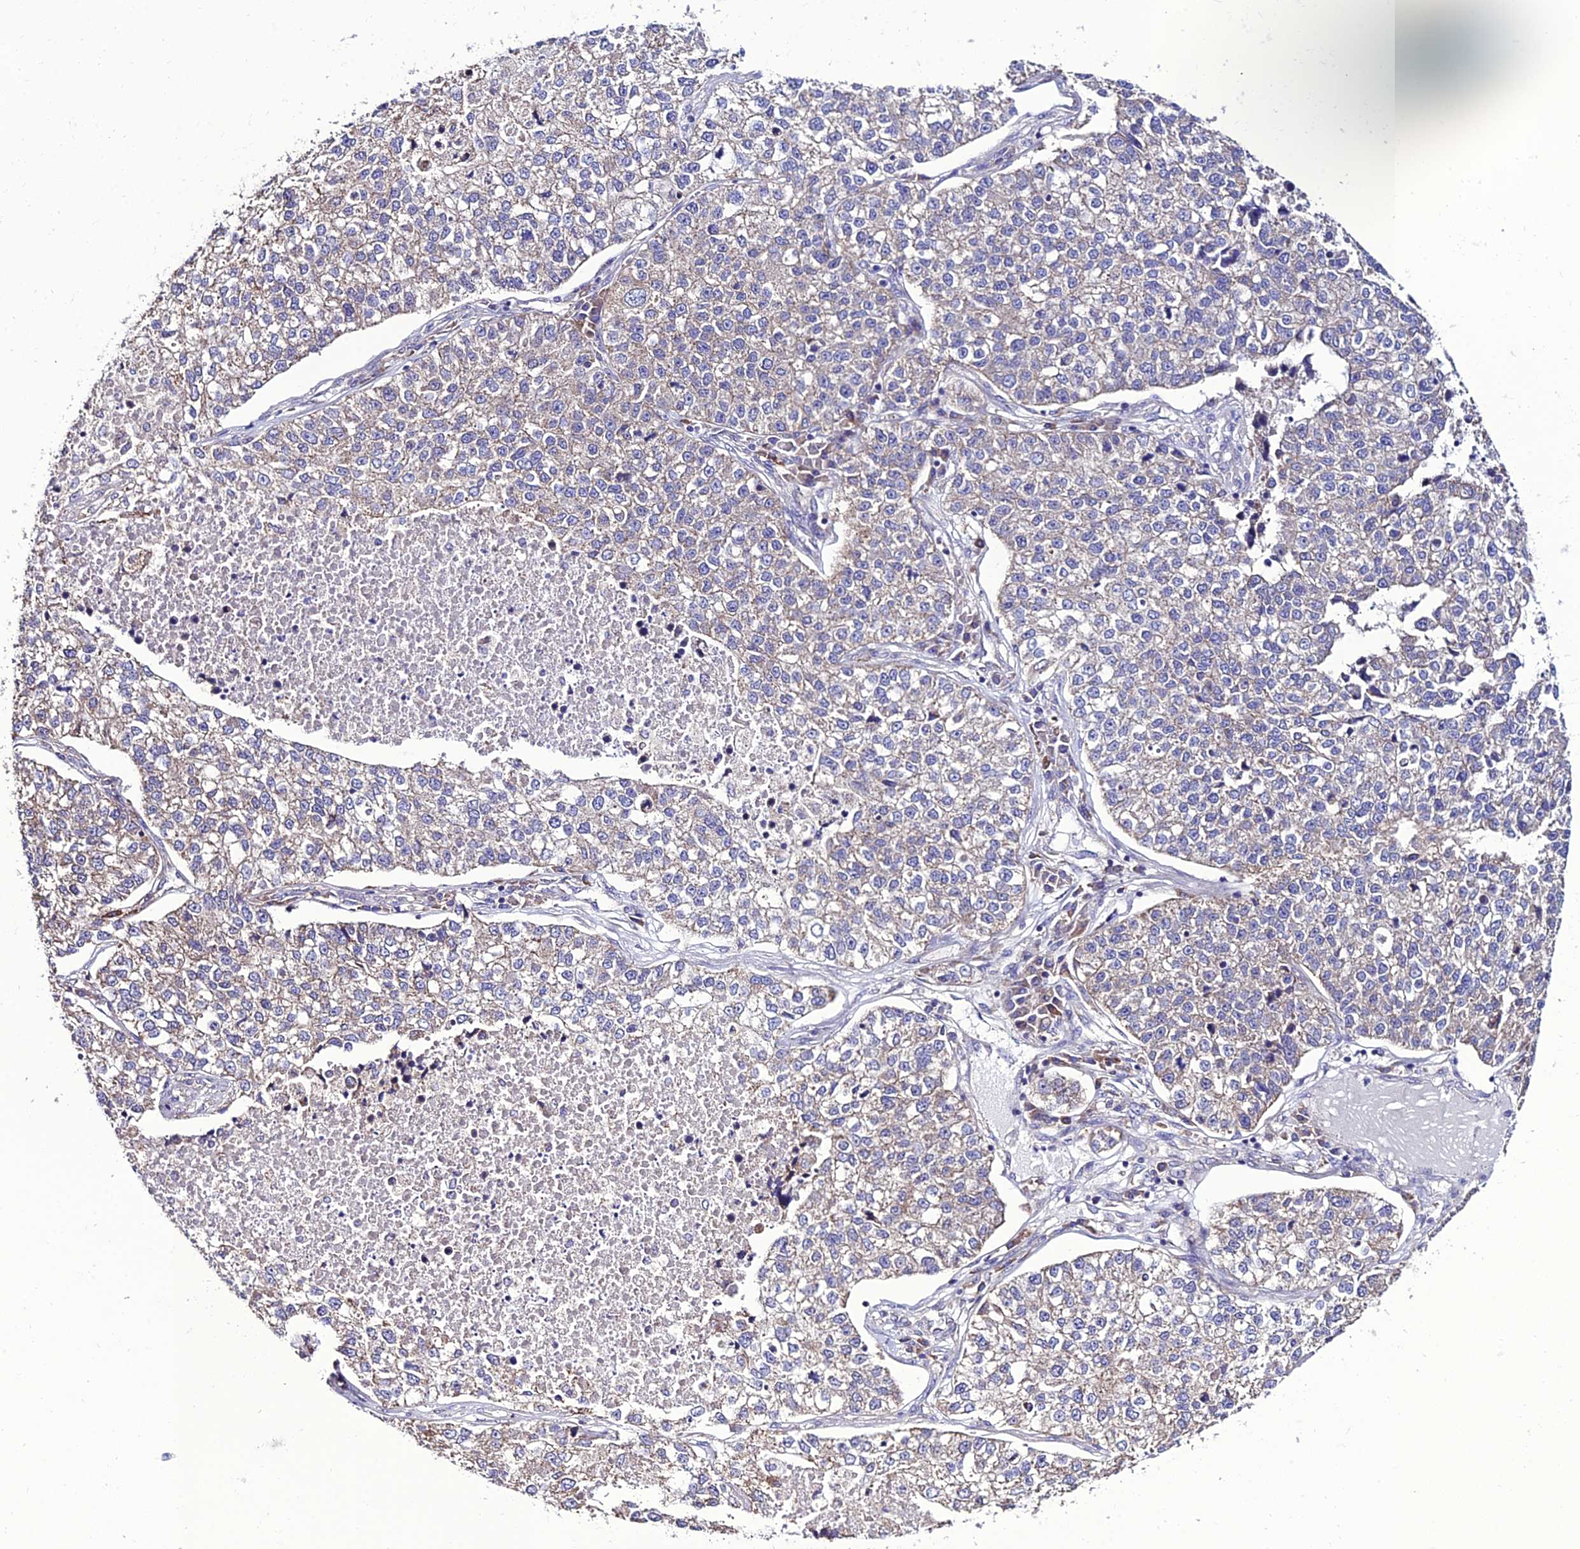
{"staining": {"intensity": "weak", "quantity": "<25%", "location": "cytoplasmic/membranous"}, "tissue": "lung cancer", "cell_type": "Tumor cells", "image_type": "cancer", "snomed": [{"axis": "morphology", "description": "Adenocarcinoma, NOS"}, {"axis": "topography", "description": "Lung"}], "caption": "Immunohistochemistry histopathology image of lung cancer stained for a protein (brown), which shows no positivity in tumor cells. (Stains: DAB (3,3'-diaminobenzidine) immunohistochemistry with hematoxylin counter stain, Microscopy: brightfield microscopy at high magnification).", "gene": "HOGA1", "patient": {"sex": "male", "age": 49}}